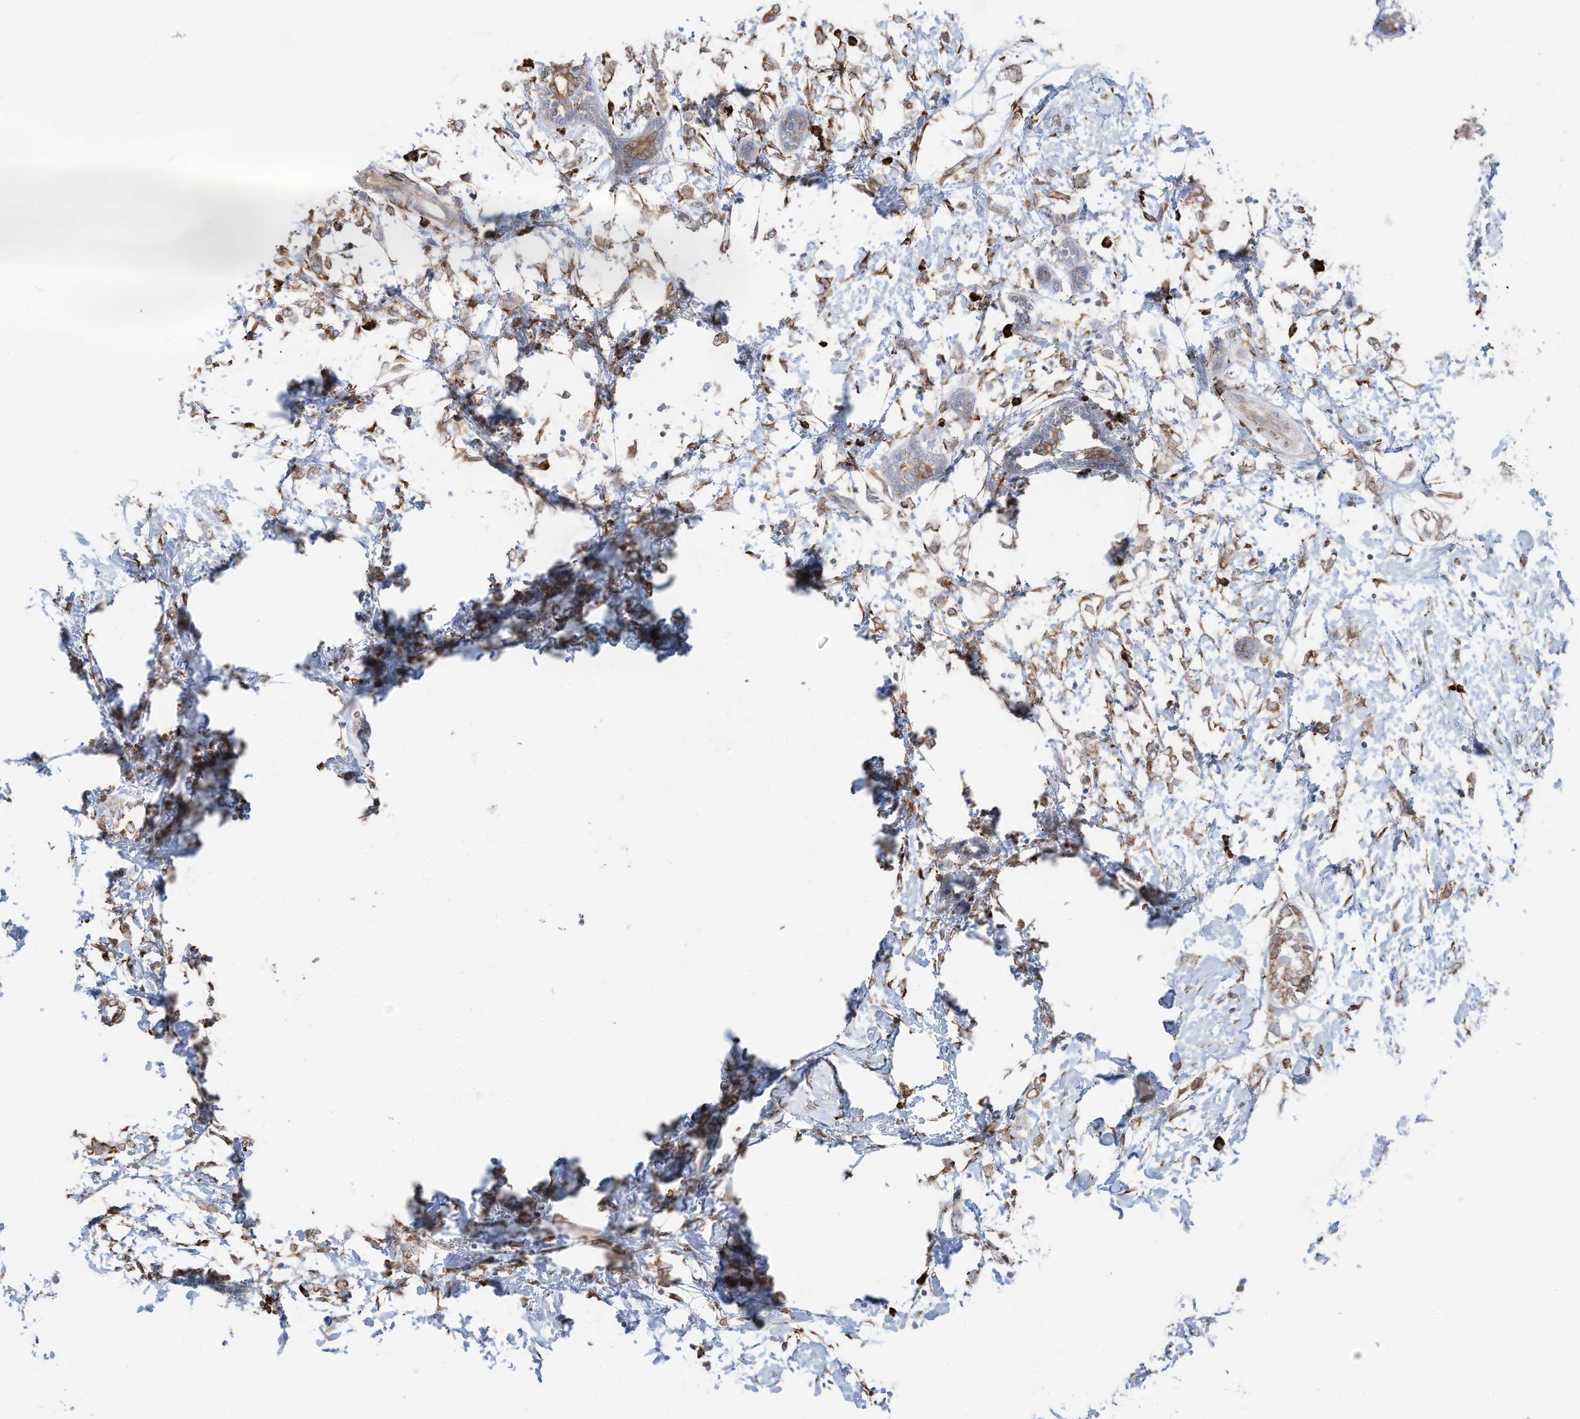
{"staining": {"intensity": "moderate", "quantity": ">75%", "location": "cytoplasmic/membranous"}, "tissue": "breast cancer", "cell_type": "Tumor cells", "image_type": "cancer", "snomed": [{"axis": "morphology", "description": "Normal tissue, NOS"}, {"axis": "morphology", "description": "Lobular carcinoma"}, {"axis": "topography", "description": "Breast"}], "caption": "The image shows staining of breast cancer (lobular carcinoma), revealing moderate cytoplasmic/membranous protein staining (brown color) within tumor cells. (DAB IHC, brown staining for protein, blue staining for nuclei).", "gene": "ZNF354C", "patient": {"sex": "female", "age": 47}}